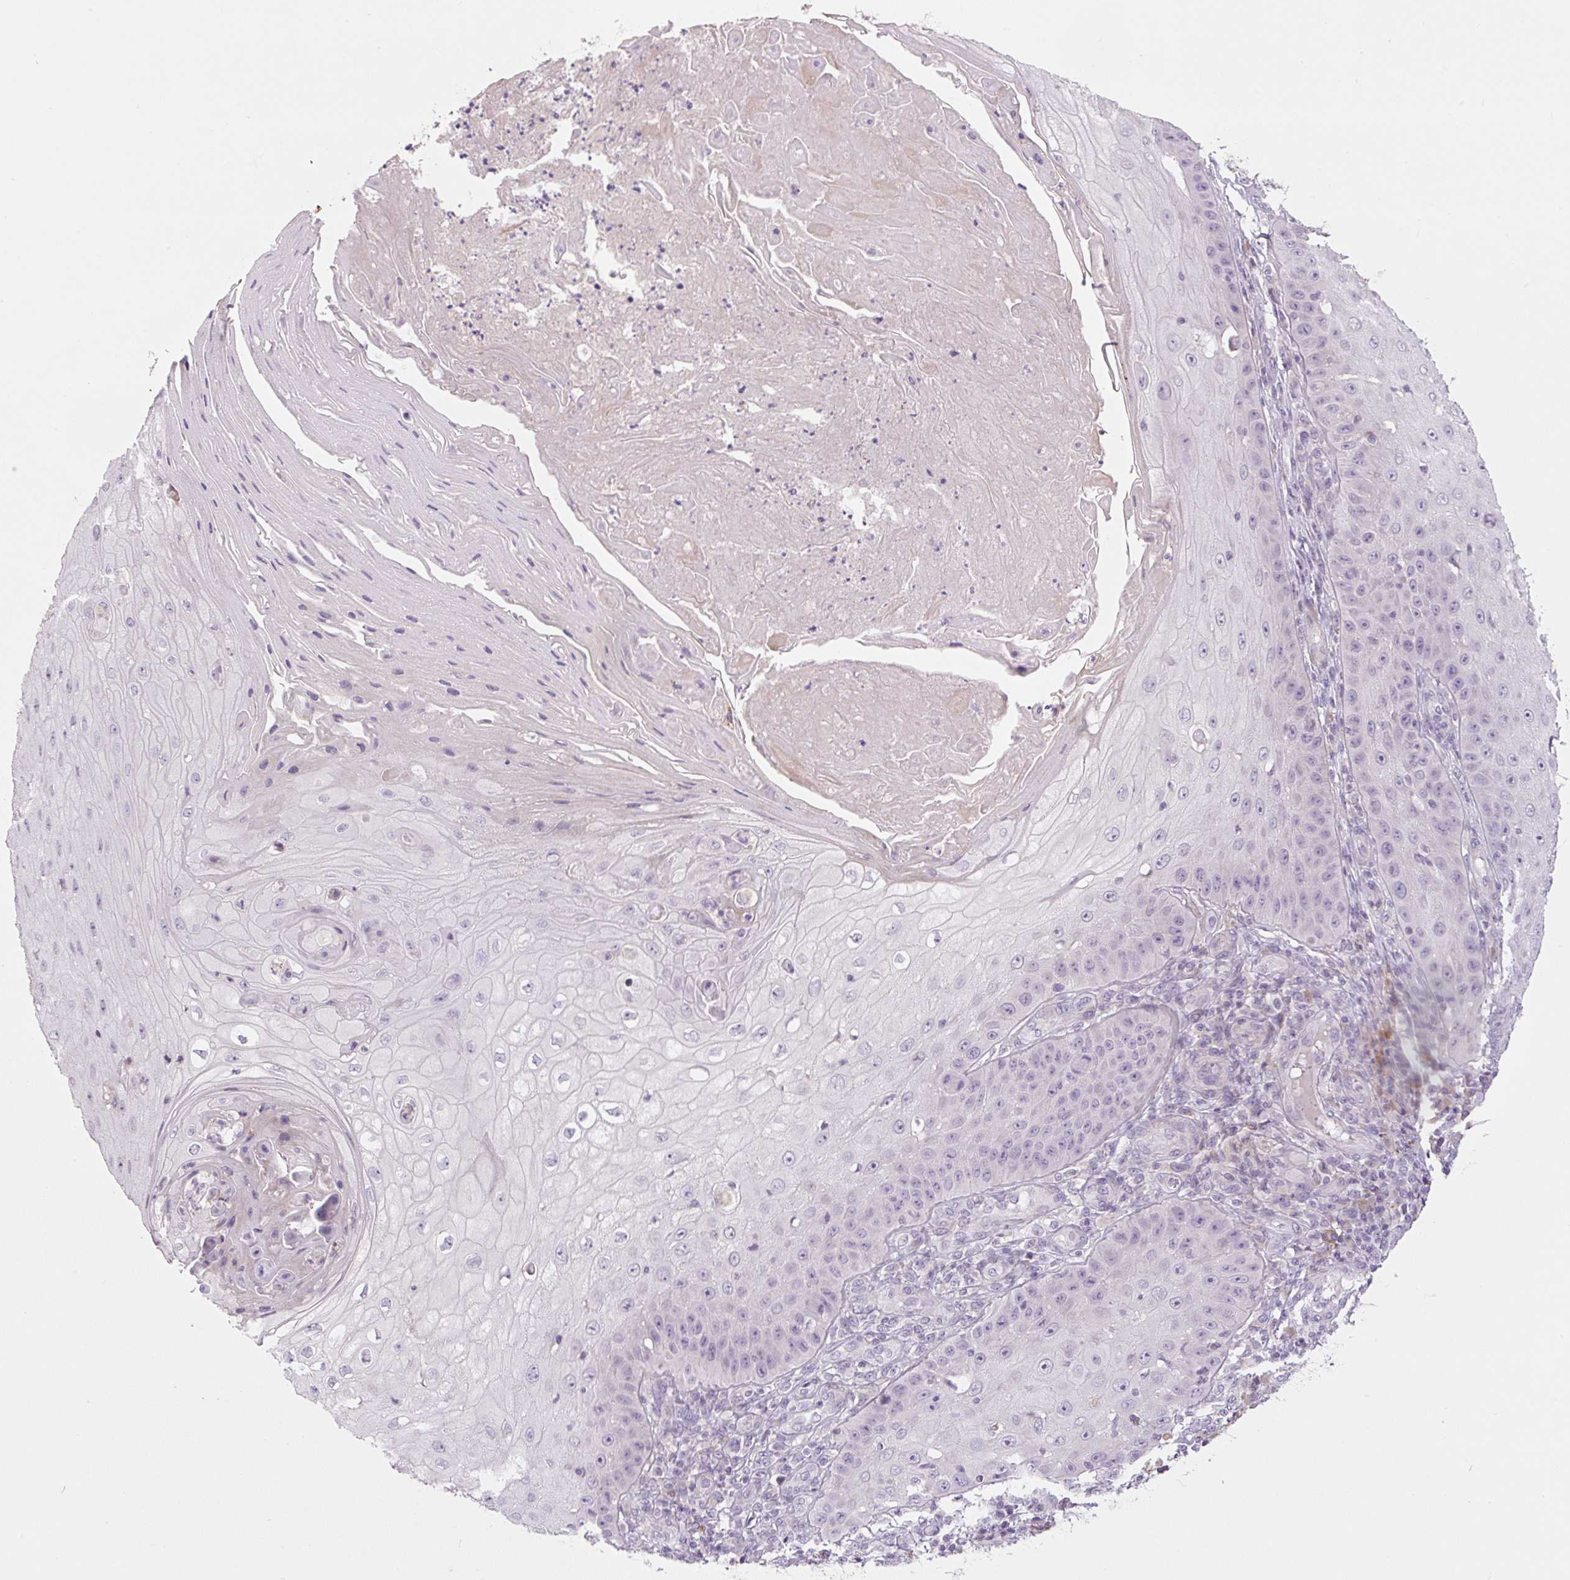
{"staining": {"intensity": "negative", "quantity": "none", "location": "none"}, "tissue": "skin cancer", "cell_type": "Tumor cells", "image_type": "cancer", "snomed": [{"axis": "morphology", "description": "Squamous cell carcinoma, NOS"}, {"axis": "topography", "description": "Skin"}], "caption": "The image demonstrates no significant positivity in tumor cells of squamous cell carcinoma (skin).", "gene": "TMEM100", "patient": {"sex": "male", "age": 70}}